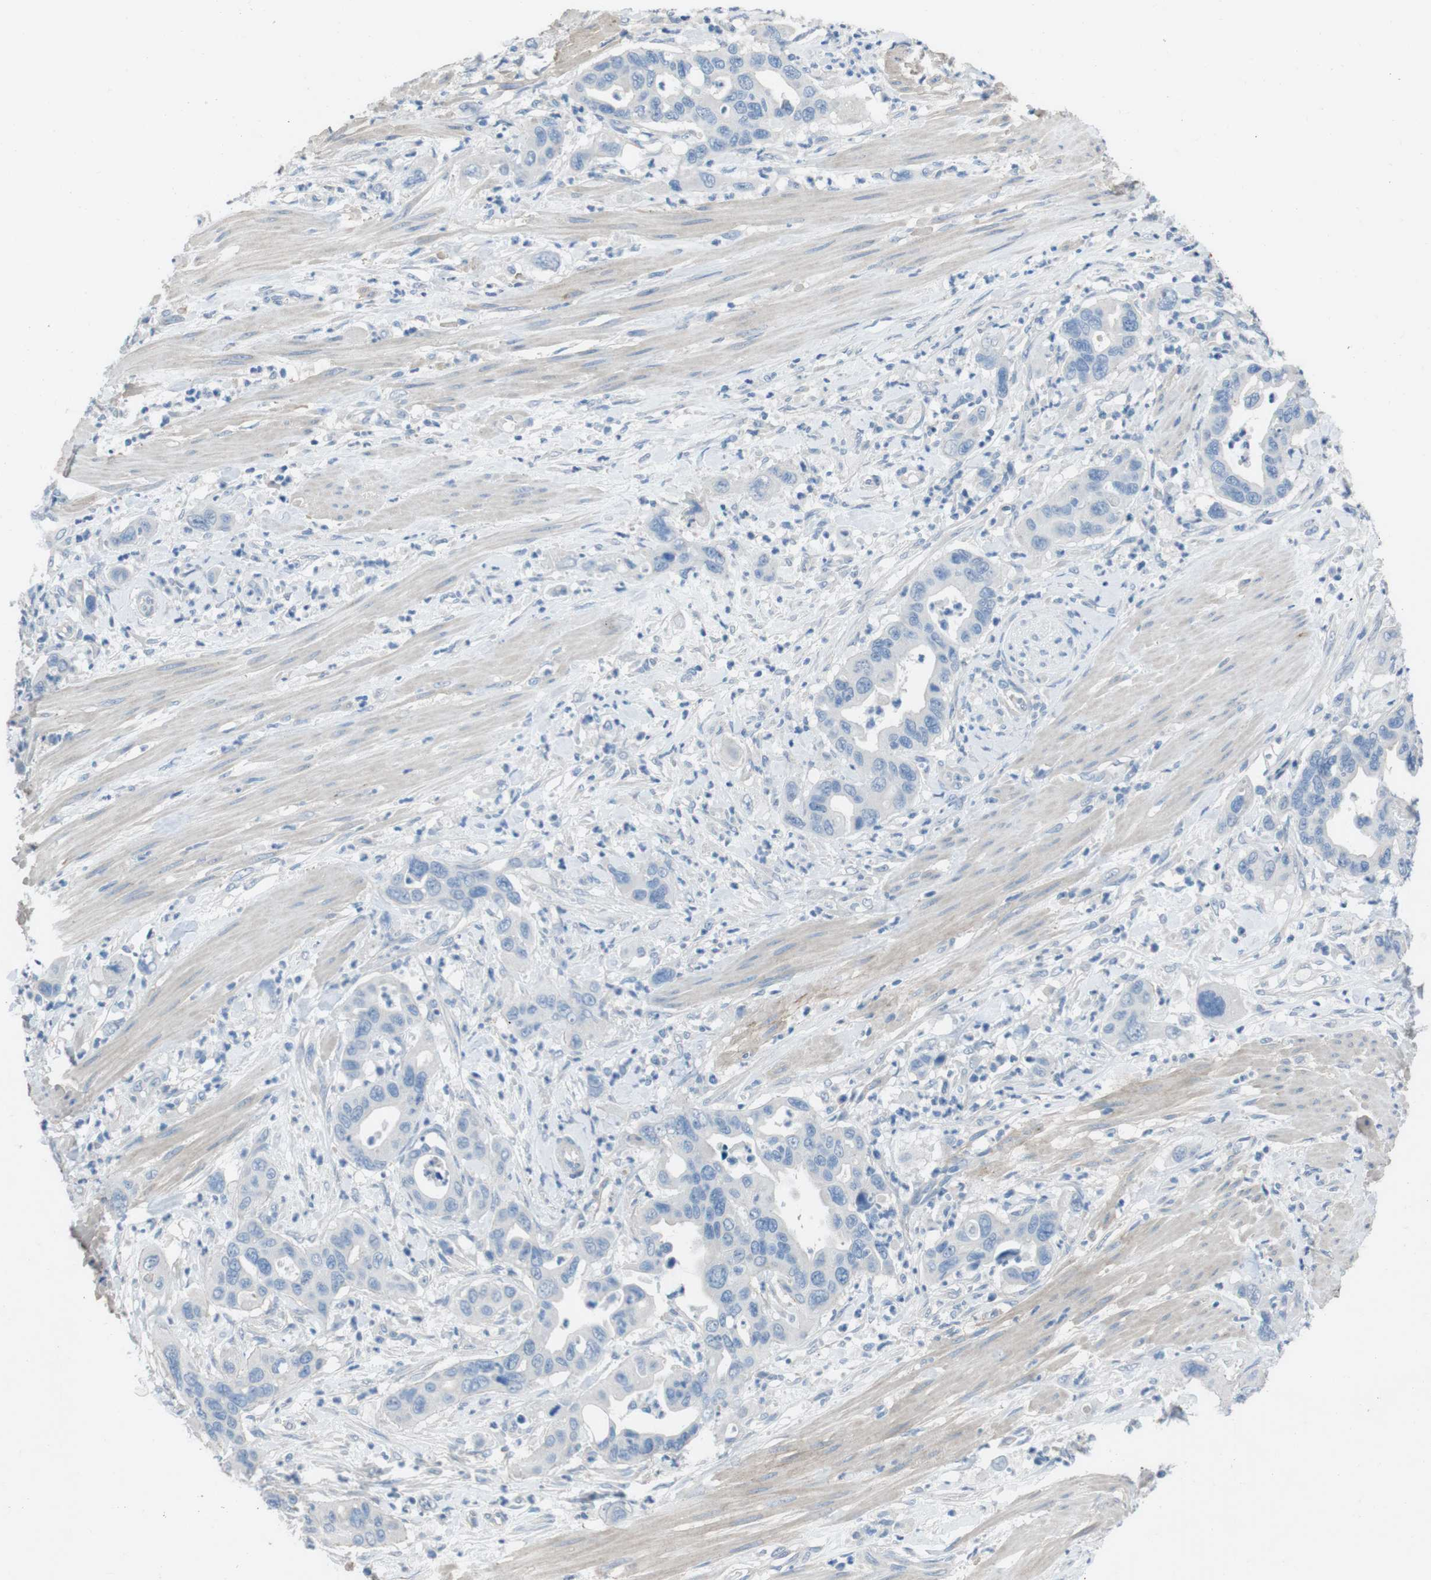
{"staining": {"intensity": "negative", "quantity": "none", "location": "none"}, "tissue": "pancreatic cancer", "cell_type": "Tumor cells", "image_type": "cancer", "snomed": [{"axis": "morphology", "description": "Adenocarcinoma, NOS"}, {"axis": "topography", "description": "Pancreas"}], "caption": "High power microscopy histopathology image of an immunohistochemistry image of adenocarcinoma (pancreatic), revealing no significant staining in tumor cells. The staining was performed using DAB (3,3'-diaminobenzidine) to visualize the protein expression in brown, while the nuclei were stained in blue with hematoxylin (Magnification: 20x).", "gene": "CYP2C8", "patient": {"sex": "female", "age": 71}}